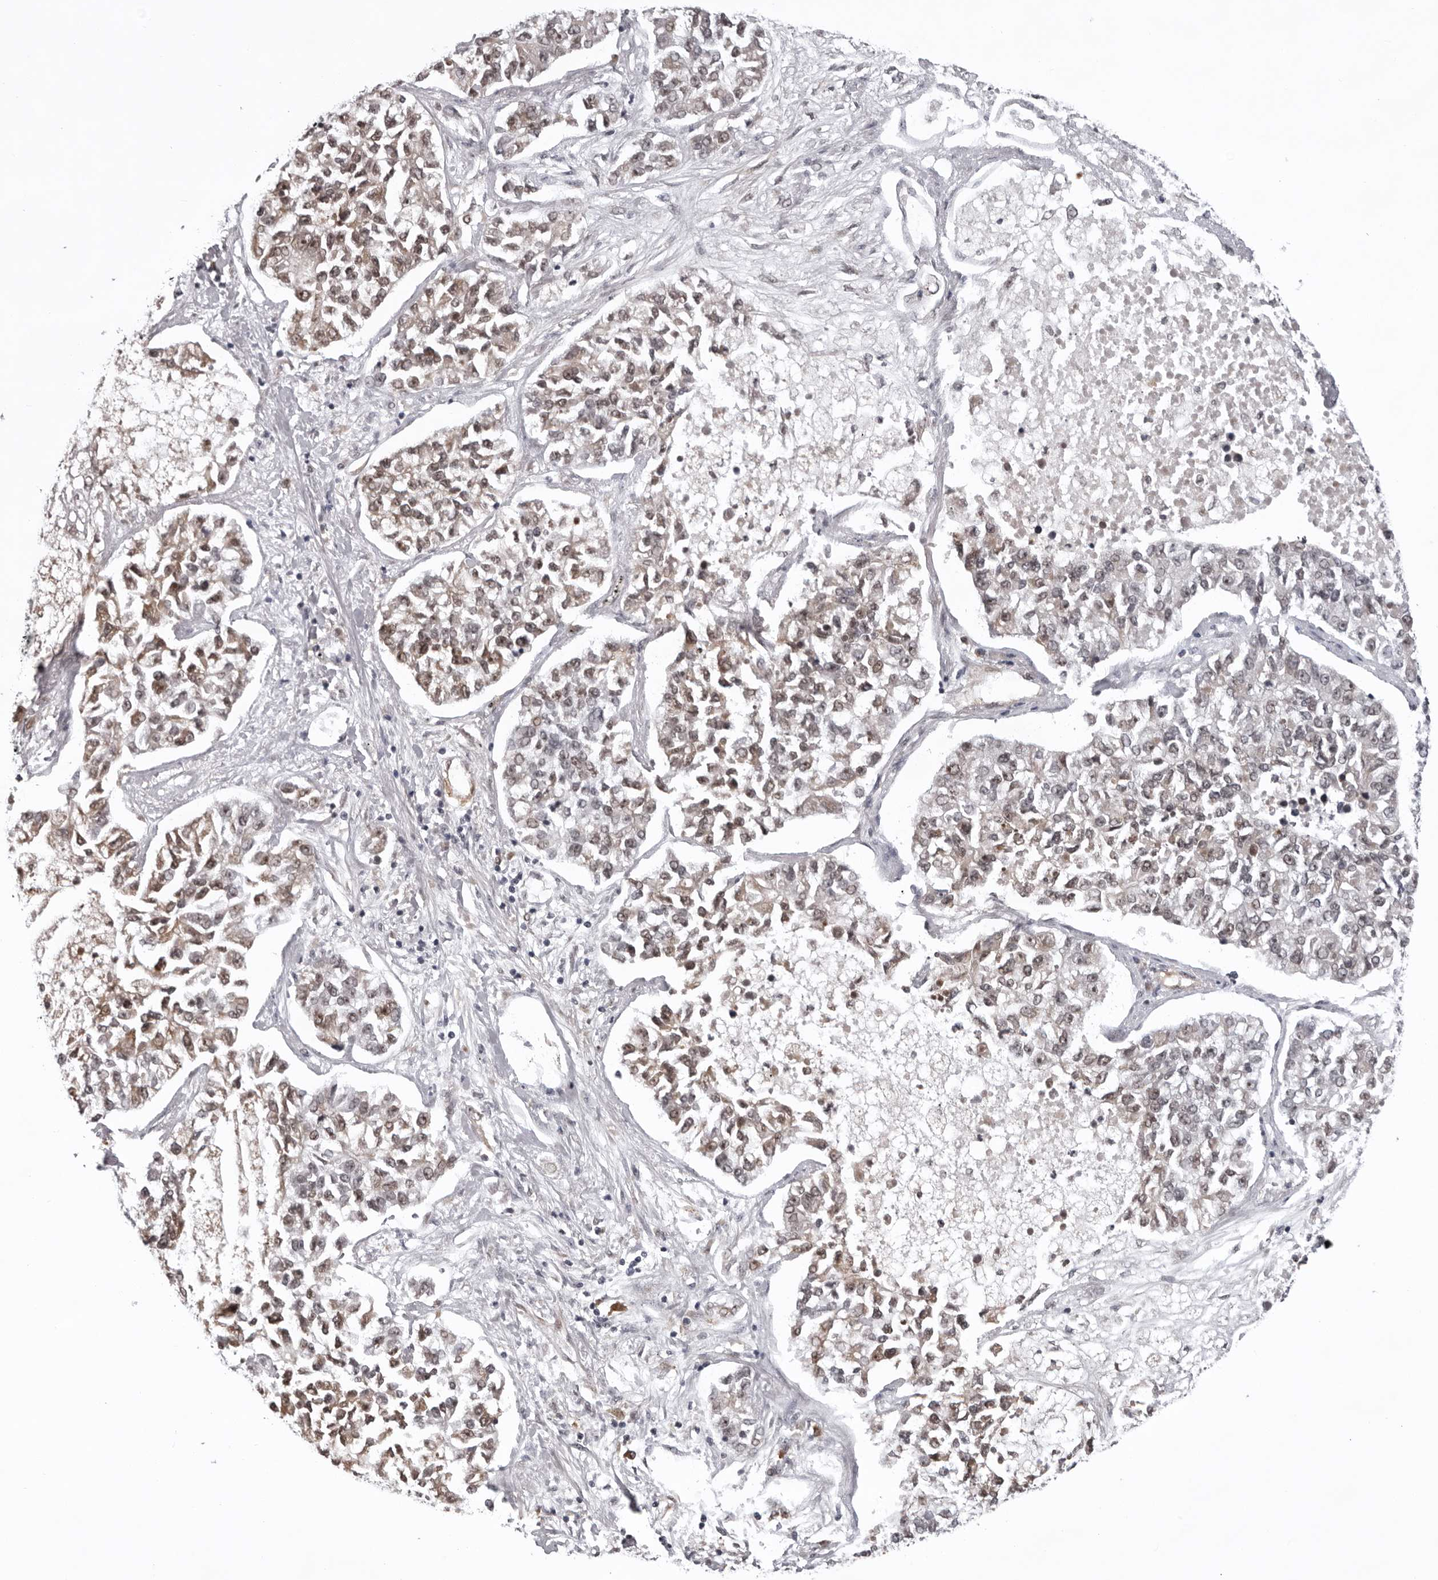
{"staining": {"intensity": "moderate", "quantity": "25%-75%", "location": "nuclear"}, "tissue": "lung cancer", "cell_type": "Tumor cells", "image_type": "cancer", "snomed": [{"axis": "morphology", "description": "Adenocarcinoma, NOS"}, {"axis": "topography", "description": "Lung"}], "caption": "Protein expression analysis of lung cancer (adenocarcinoma) displays moderate nuclear expression in approximately 25%-75% of tumor cells. (IHC, brightfield microscopy, high magnification).", "gene": "EXOSC10", "patient": {"sex": "male", "age": 49}}